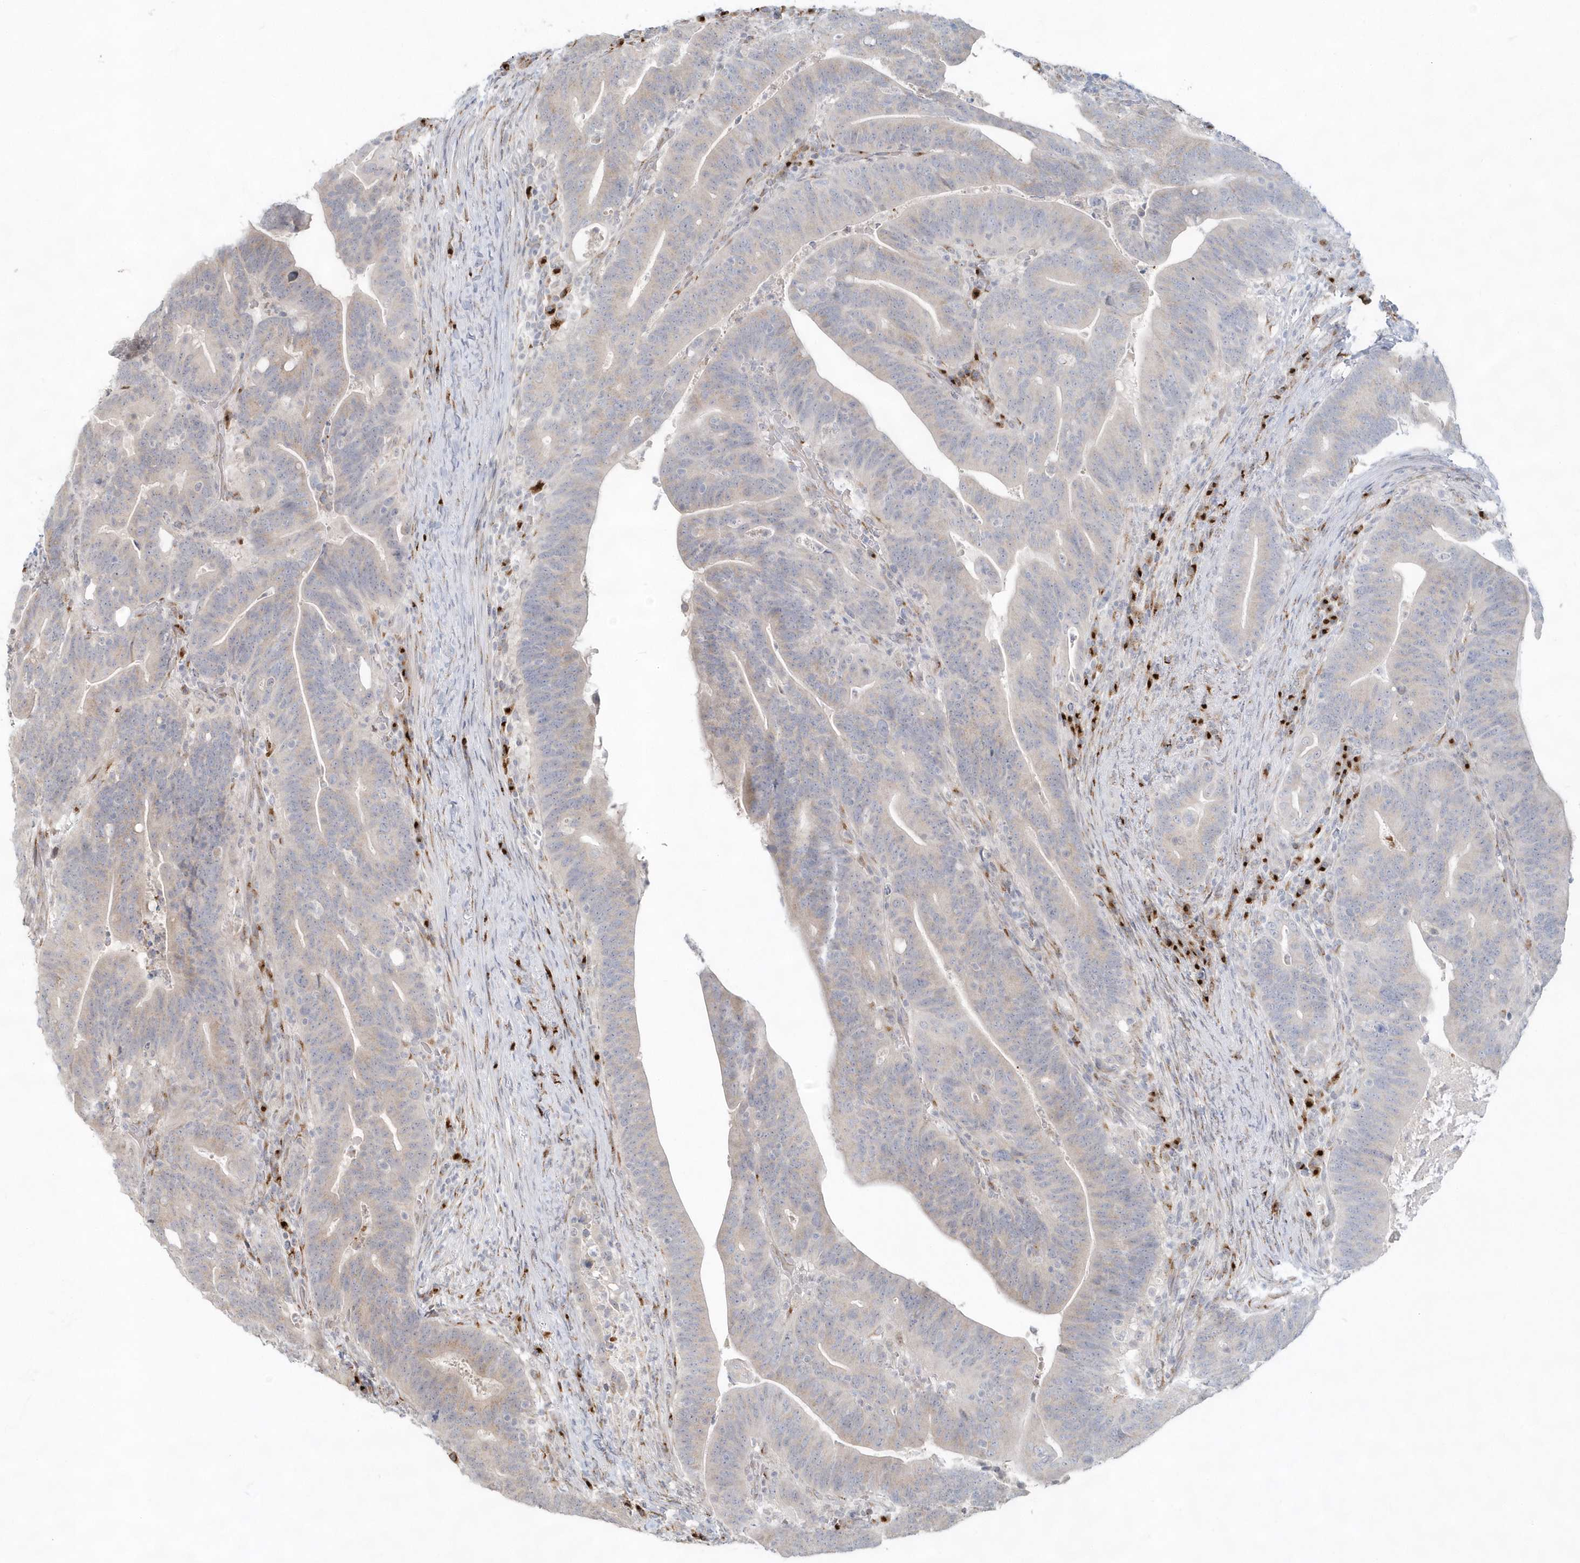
{"staining": {"intensity": "negative", "quantity": "none", "location": "none"}, "tissue": "colorectal cancer", "cell_type": "Tumor cells", "image_type": "cancer", "snomed": [{"axis": "morphology", "description": "Adenocarcinoma, NOS"}, {"axis": "topography", "description": "Colon"}], "caption": "A high-resolution micrograph shows immunohistochemistry staining of colorectal cancer (adenocarcinoma), which shows no significant staining in tumor cells.", "gene": "DHFR", "patient": {"sex": "female", "age": 66}}